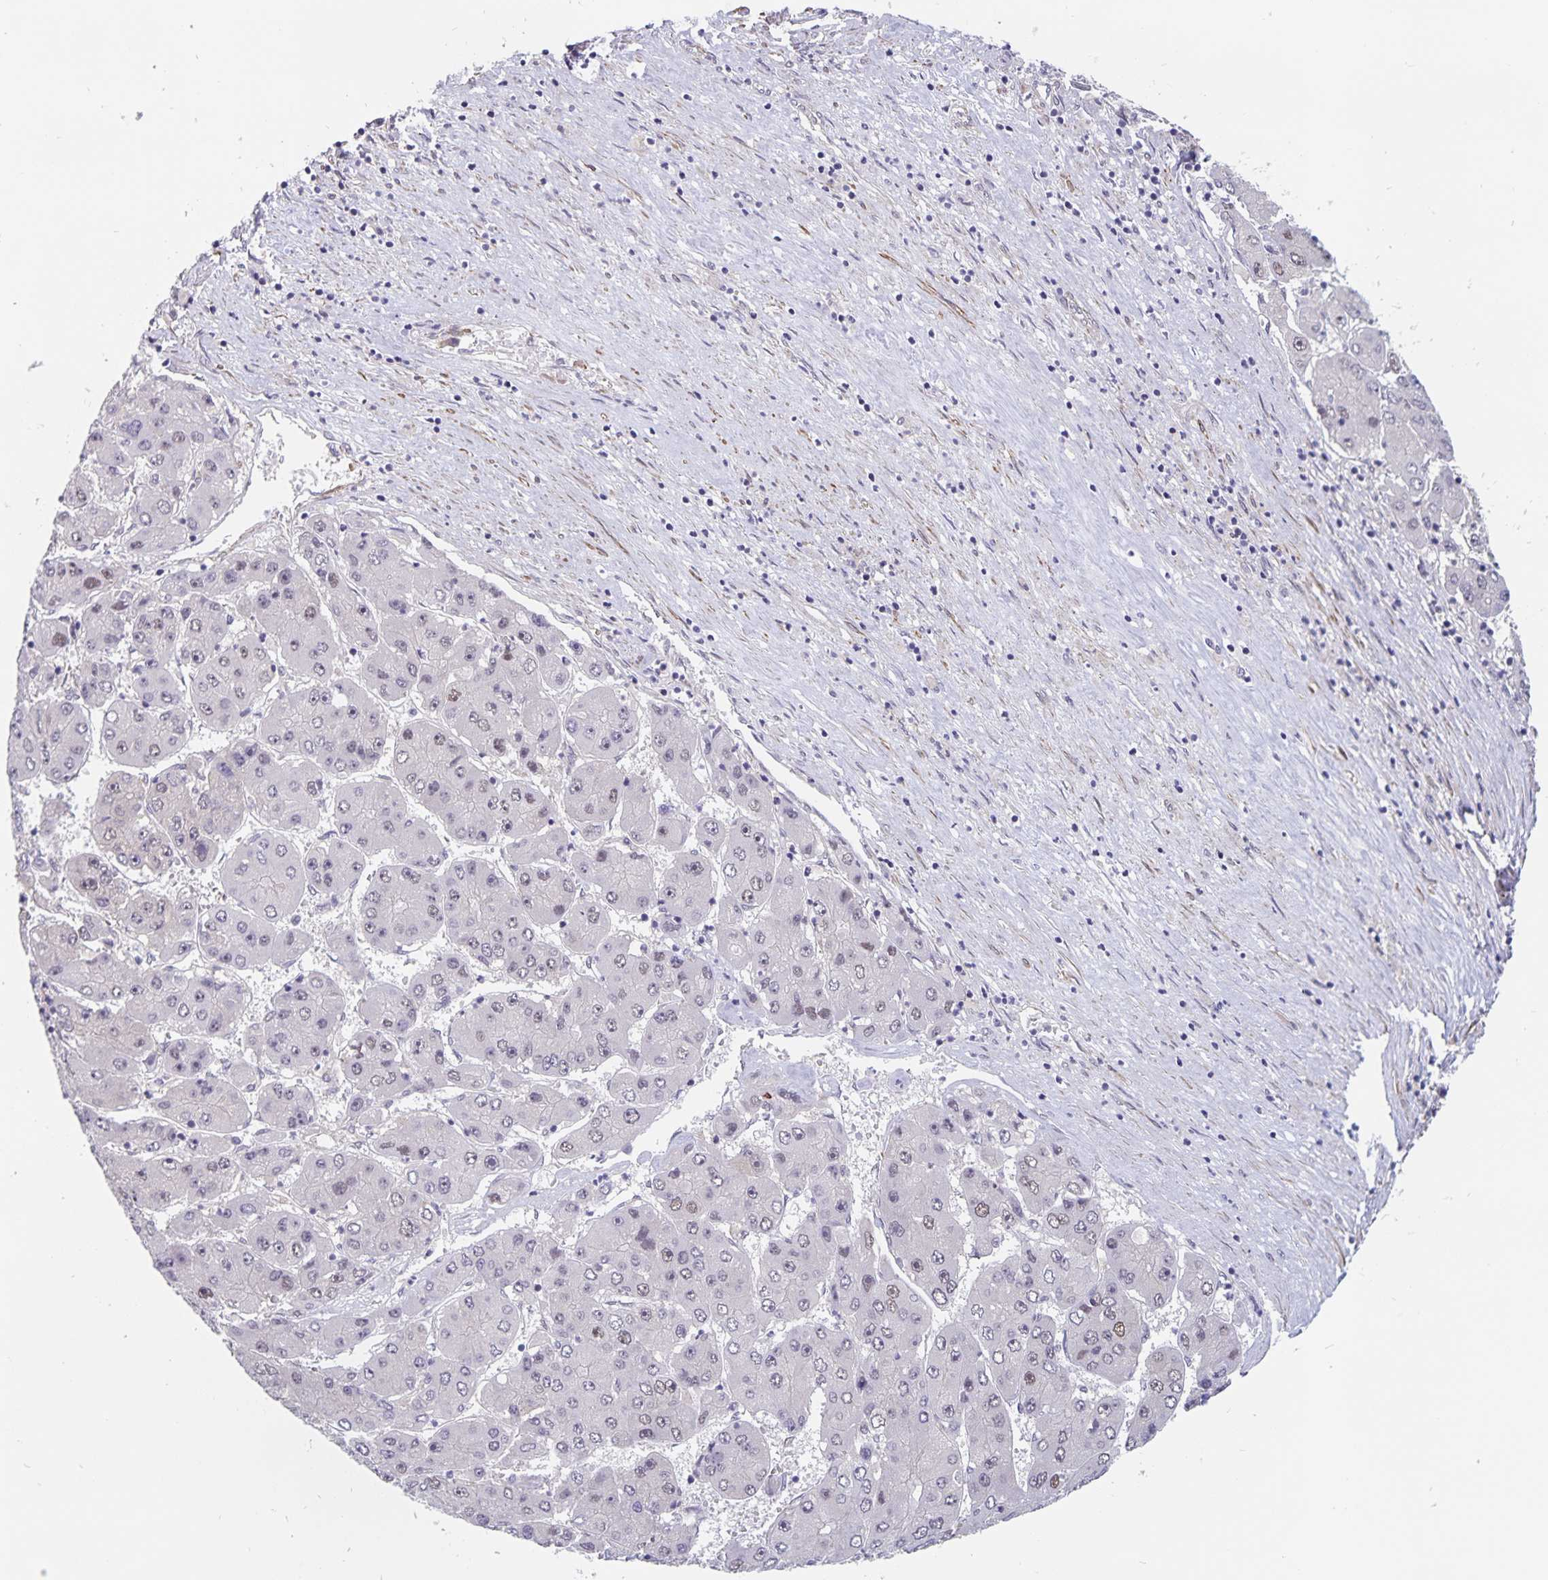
{"staining": {"intensity": "negative", "quantity": "none", "location": "none"}, "tissue": "liver cancer", "cell_type": "Tumor cells", "image_type": "cancer", "snomed": [{"axis": "morphology", "description": "Carcinoma, Hepatocellular, NOS"}, {"axis": "topography", "description": "Liver"}], "caption": "A high-resolution image shows immunohistochemistry staining of hepatocellular carcinoma (liver), which demonstrates no significant positivity in tumor cells. (DAB (3,3'-diaminobenzidine) IHC, high magnification).", "gene": "BAG6", "patient": {"sex": "female", "age": 61}}